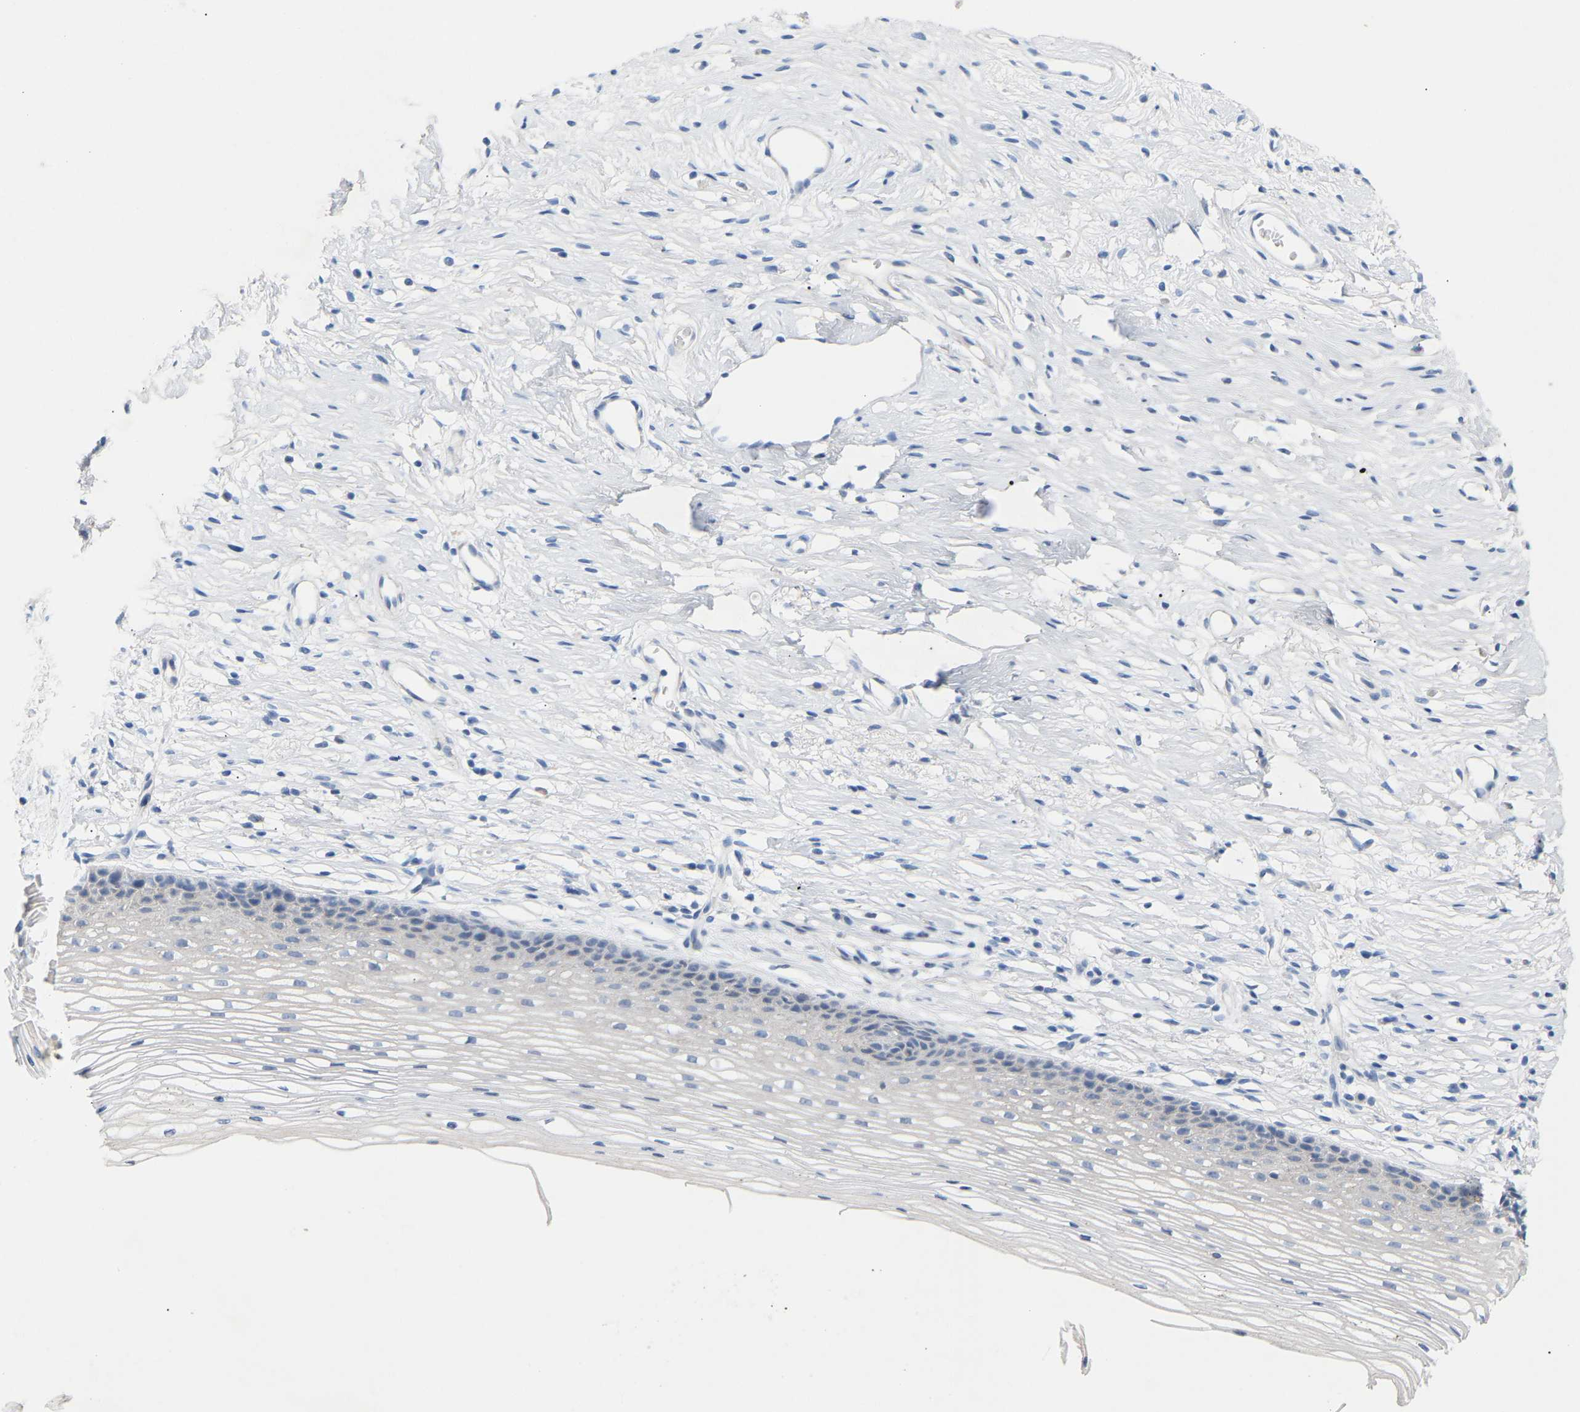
{"staining": {"intensity": "weak", "quantity": ">75%", "location": "cytoplasmic/membranous"}, "tissue": "cervix", "cell_type": "Glandular cells", "image_type": "normal", "snomed": [{"axis": "morphology", "description": "Normal tissue, NOS"}, {"axis": "topography", "description": "Cervix"}], "caption": "Immunohistochemistry (IHC) photomicrograph of benign human cervix stained for a protein (brown), which displays low levels of weak cytoplasmic/membranous staining in approximately >75% of glandular cells.", "gene": "PEX1", "patient": {"sex": "female", "age": 77}}